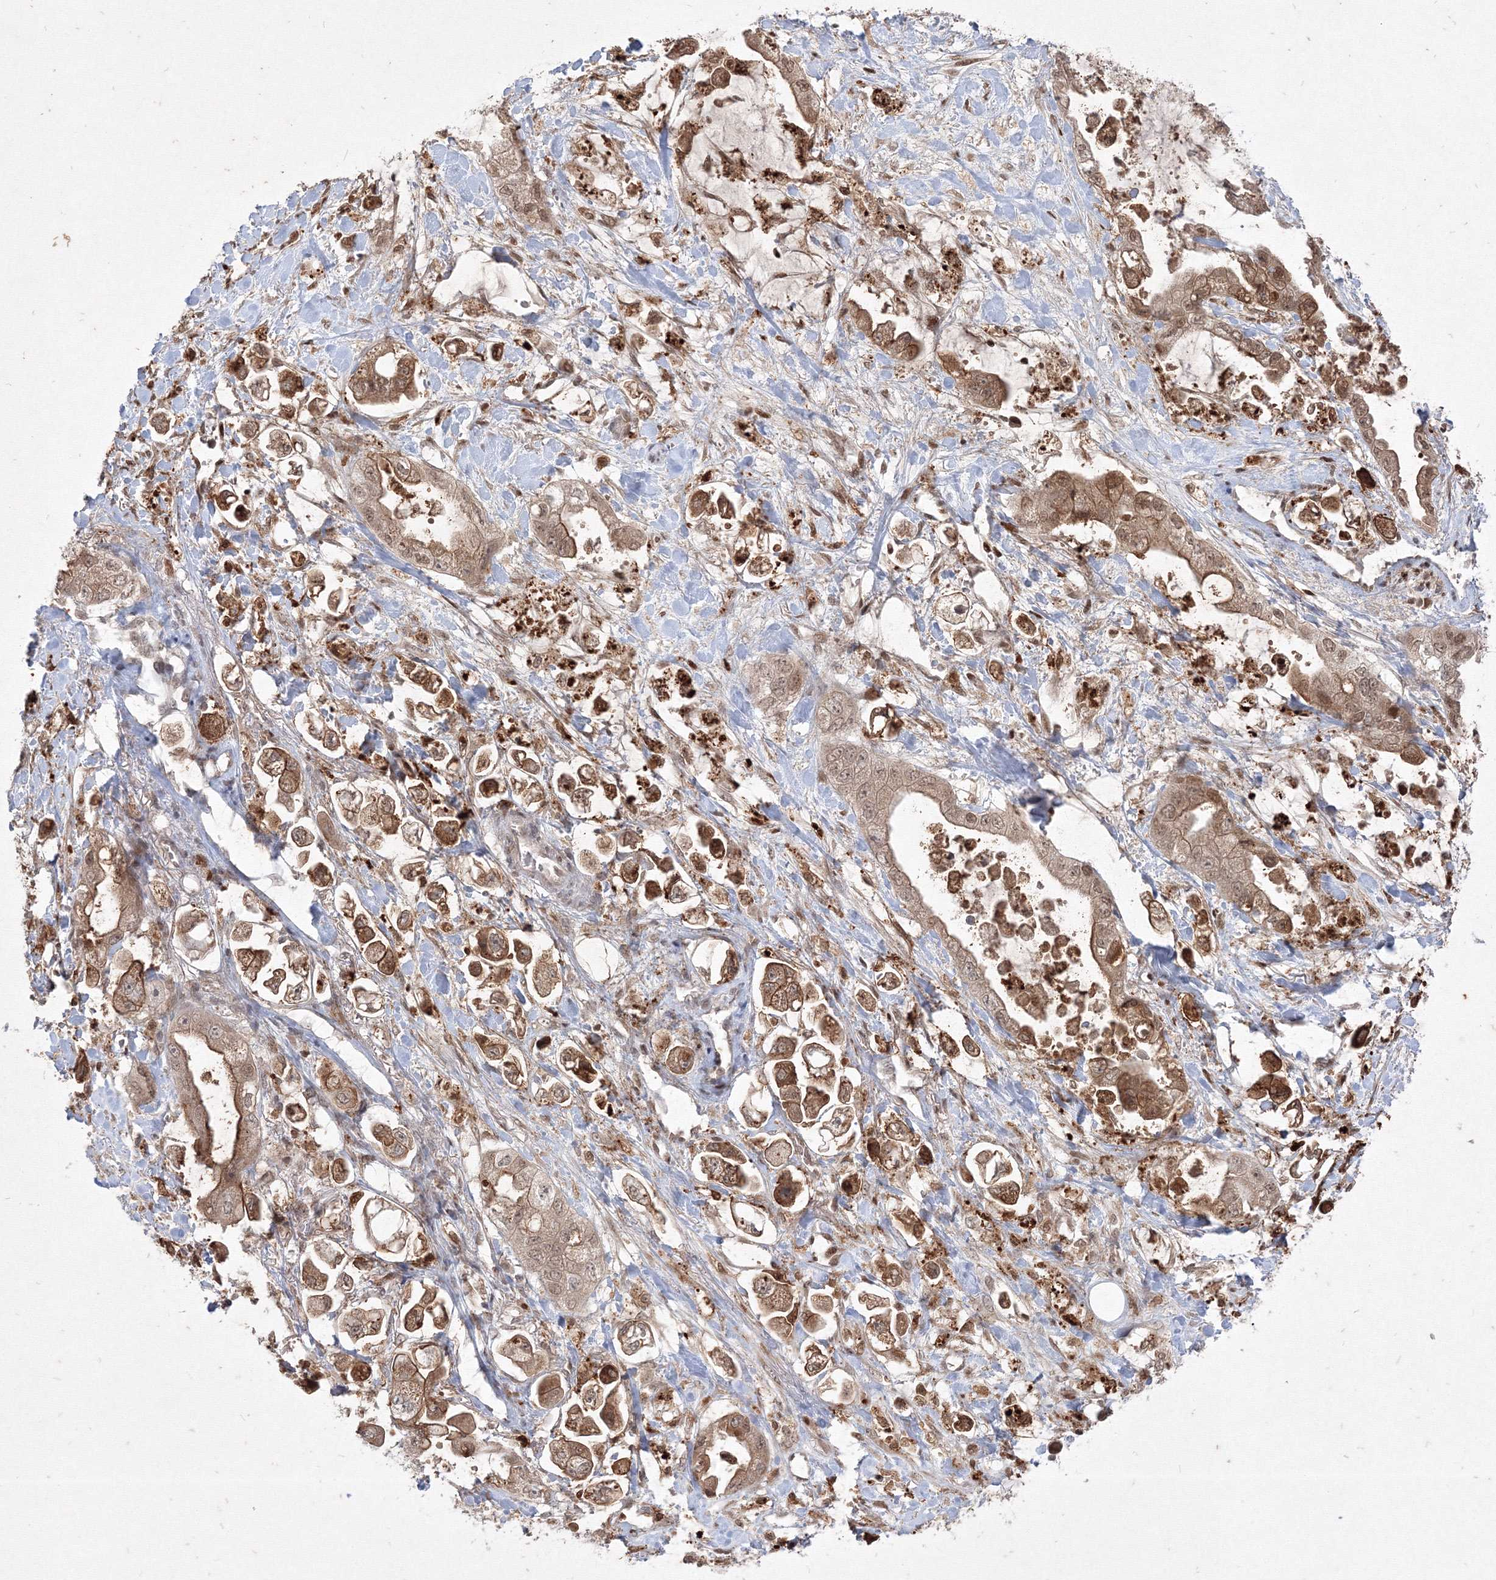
{"staining": {"intensity": "moderate", "quantity": ">75%", "location": "cytoplasmic/membranous,nuclear"}, "tissue": "stomach cancer", "cell_type": "Tumor cells", "image_type": "cancer", "snomed": [{"axis": "morphology", "description": "Adenocarcinoma, NOS"}, {"axis": "topography", "description": "Stomach"}], "caption": "Adenocarcinoma (stomach) stained with a brown dye reveals moderate cytoplasmic/membranous and nuclear positive positivity in approximately >75% of tumor cells.", "gene": "TAB1", "patient": {"sex": "male", "age": 62}}